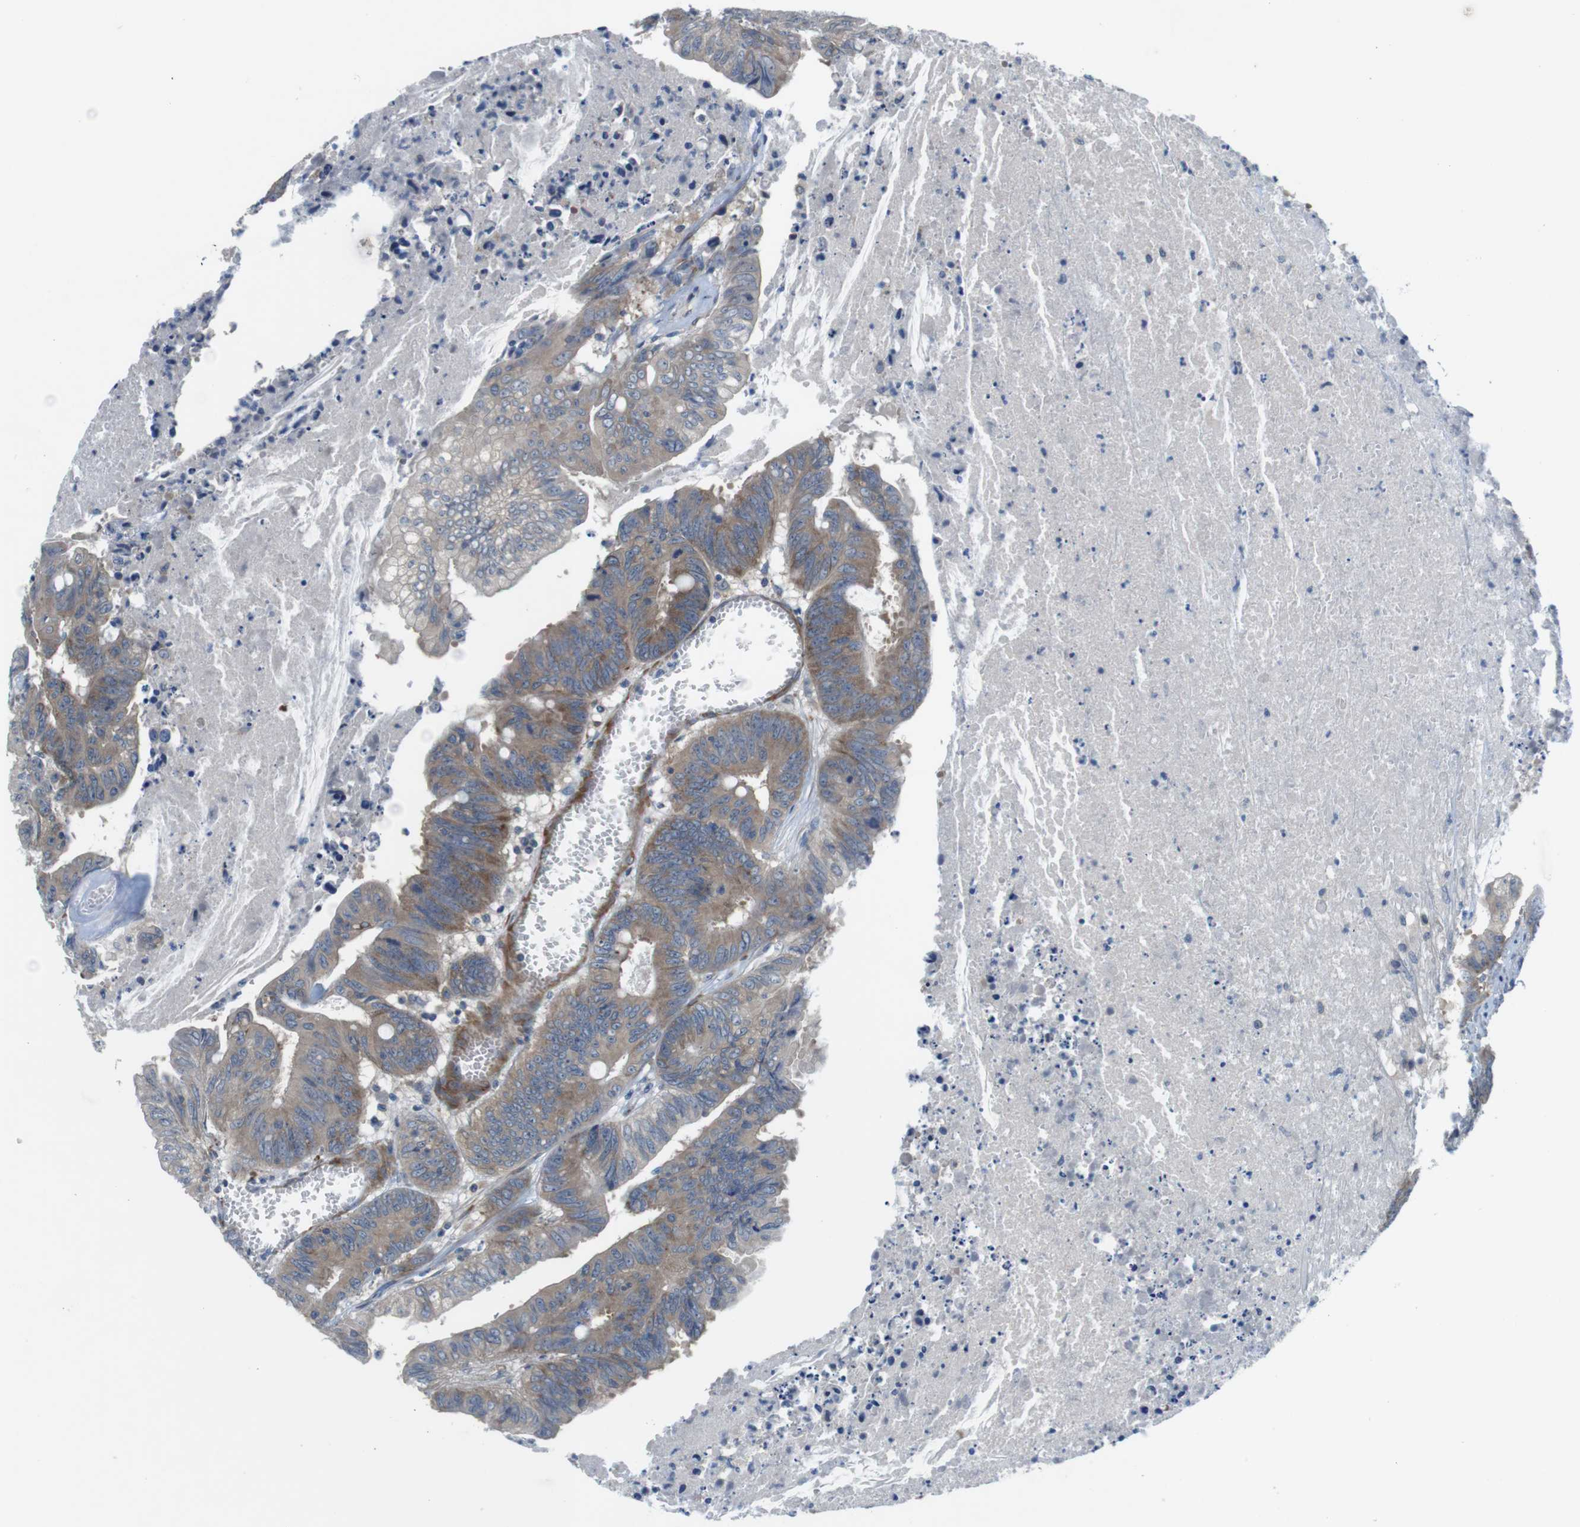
{"staining": {"intensity": "moderate", "quantity": ">75%", "location": "cytoplasmic/membranous"}, "tissue": "colorectal cancer", "cell_type": "Tumor cells", "image_type": "cancer", "snomed": [{"axis": "morphology", "description": "Adenocarcinoma, NOS"}, {"axis": "topography", "description": "Colon"}], "caption": "Tumor cells show moderate cytoplasmic/membranous staining in approximately >75% of cells in colorectal cancer (adenocarcinoma).", "gene": "DCLK1", "patient": {"sex": "male", "age": 45}}